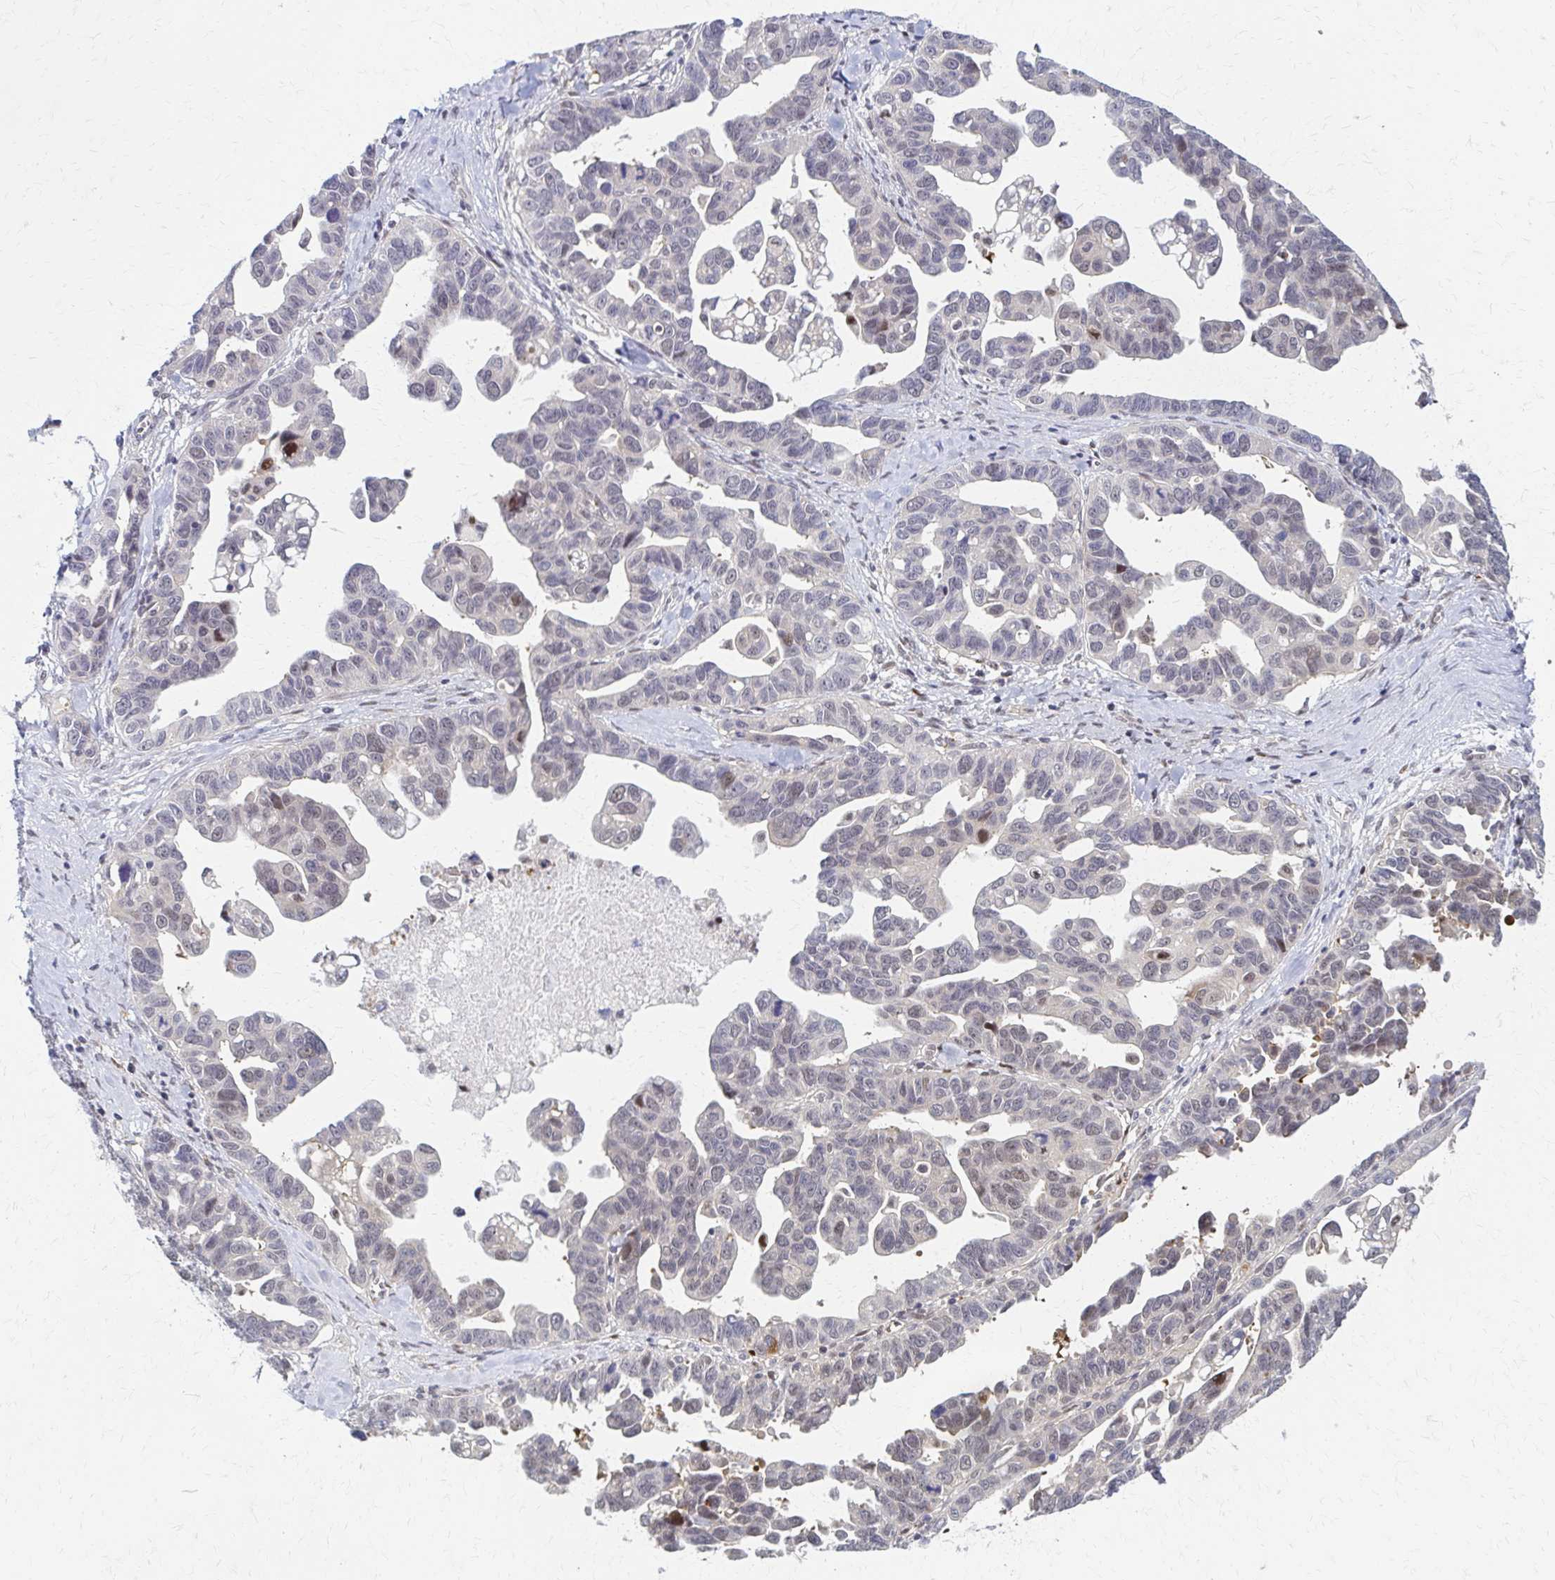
{"staining": {"intensity": "weak", "quantity": "<25%", "location": "nuclear"}, "tissue": "ovarian cancer", "cell_type": "Tumor cells", "image_type": "cancer", "snomed": [{"axis": "morphology", "description": "Cystadenocarcinoma, serous, NOS"}, {"axis": "topography", "description": "Ovary"}], "caption": "IHC image of neoplastic tissue: ovarian cancer stained with DAB (3,3'-diaminobenzidine) demonstrates no significant protein staining in tumor cells.", "gene": "PSMD7", "patient": {"sex": "female", "age": 69}}